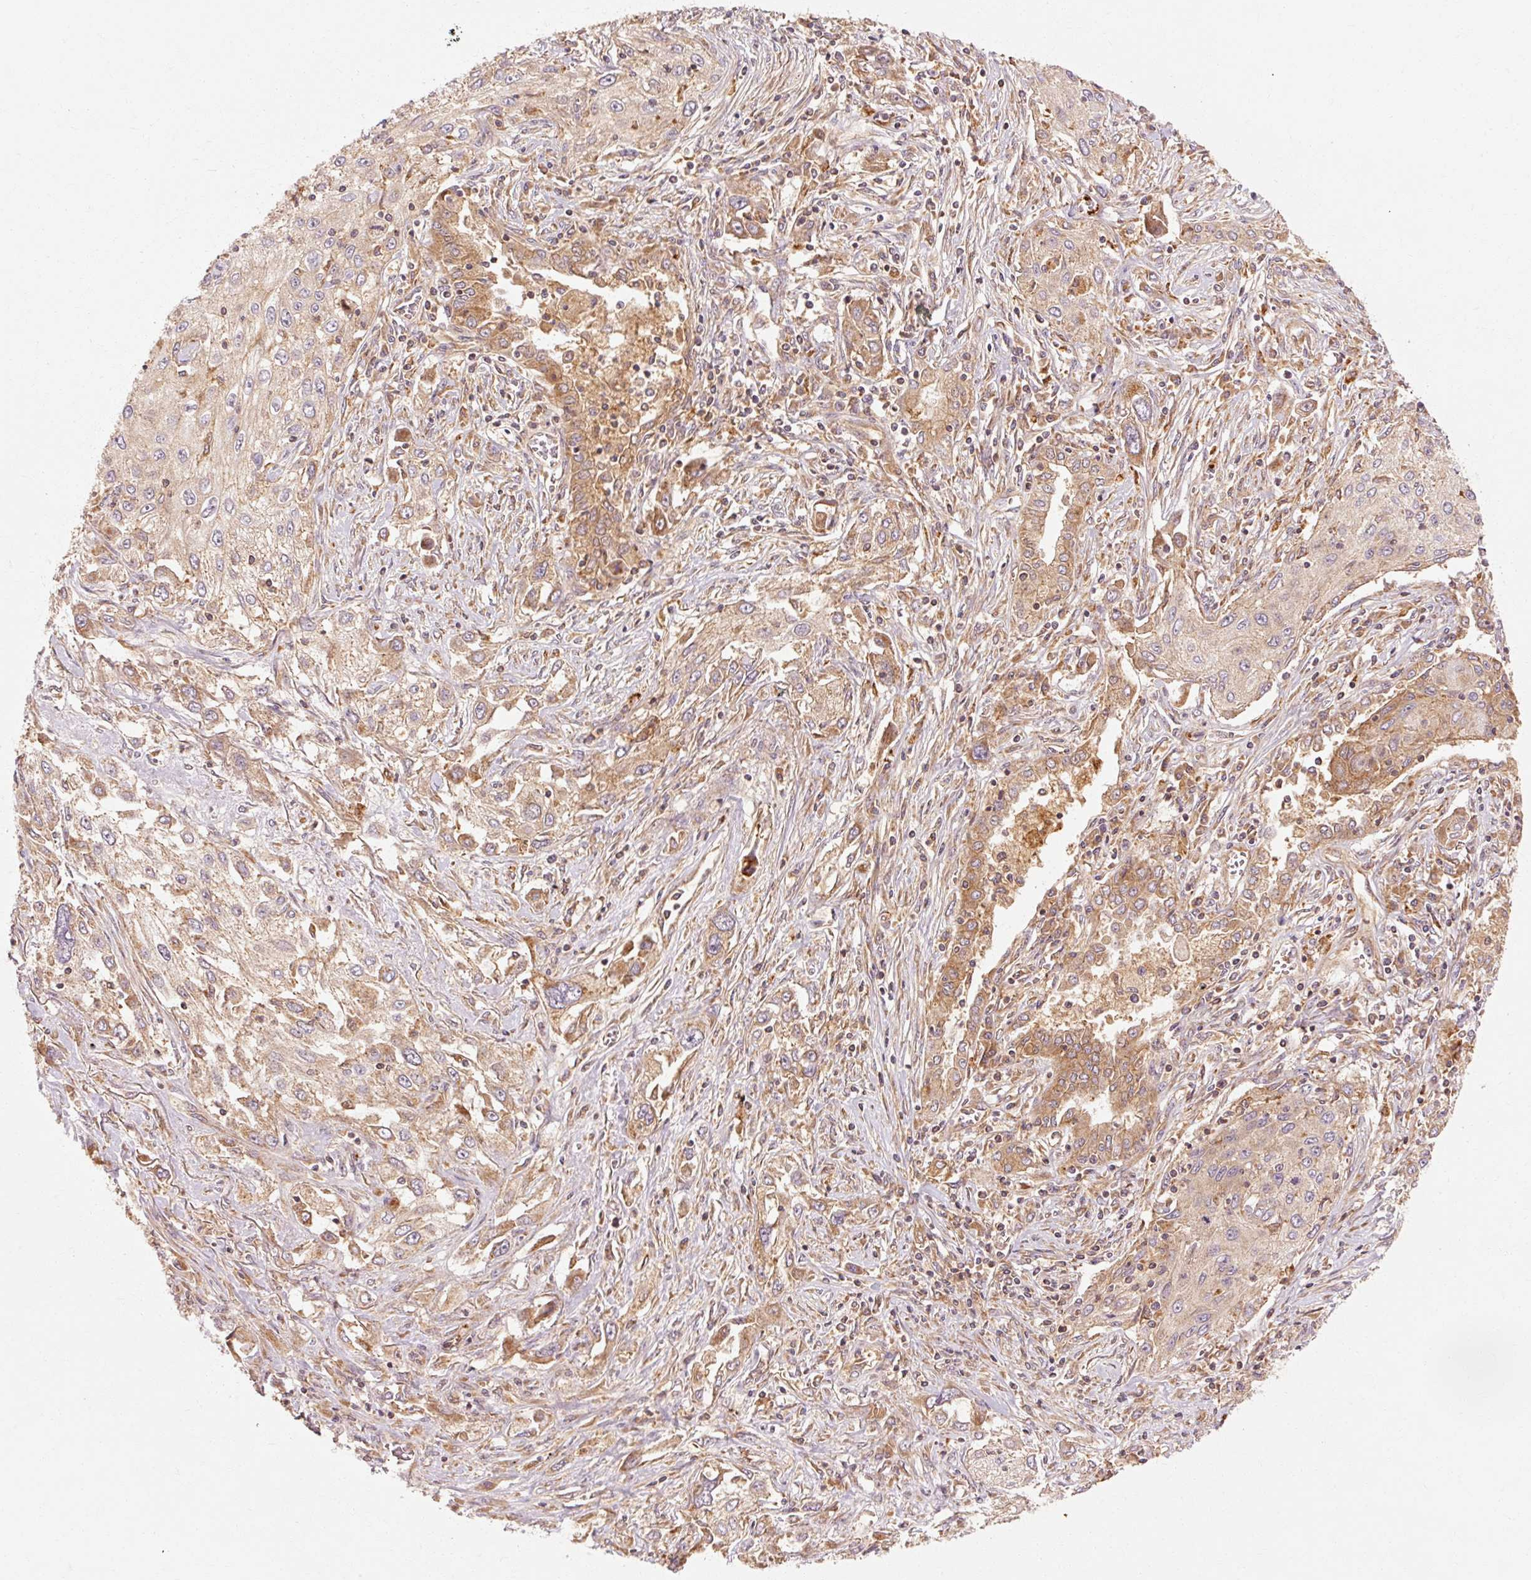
{"staining": {"intensity": "weak", "quantity": "25%-75%", "location": "cytoplasmic/membranous"}, "tissue": "lung cancer", "cell_type": "Tumor cells", "image_type": "cancer", "snomed": [{"axis": "morphology", "description": "Squamous cell carcinoma, NOS"}, {"axis": "topography", "description": "Lung"}], "caption": "Protein analysis of lung cancer tissue exhibits weak cytoplasmic/membranous expression in about 25%-75% of tumor cells. (Brightfield microscopy of DAB IHC at high magnification).", "gene": "CTNNA1", "patient": {"sex": "female", "age": 69}}